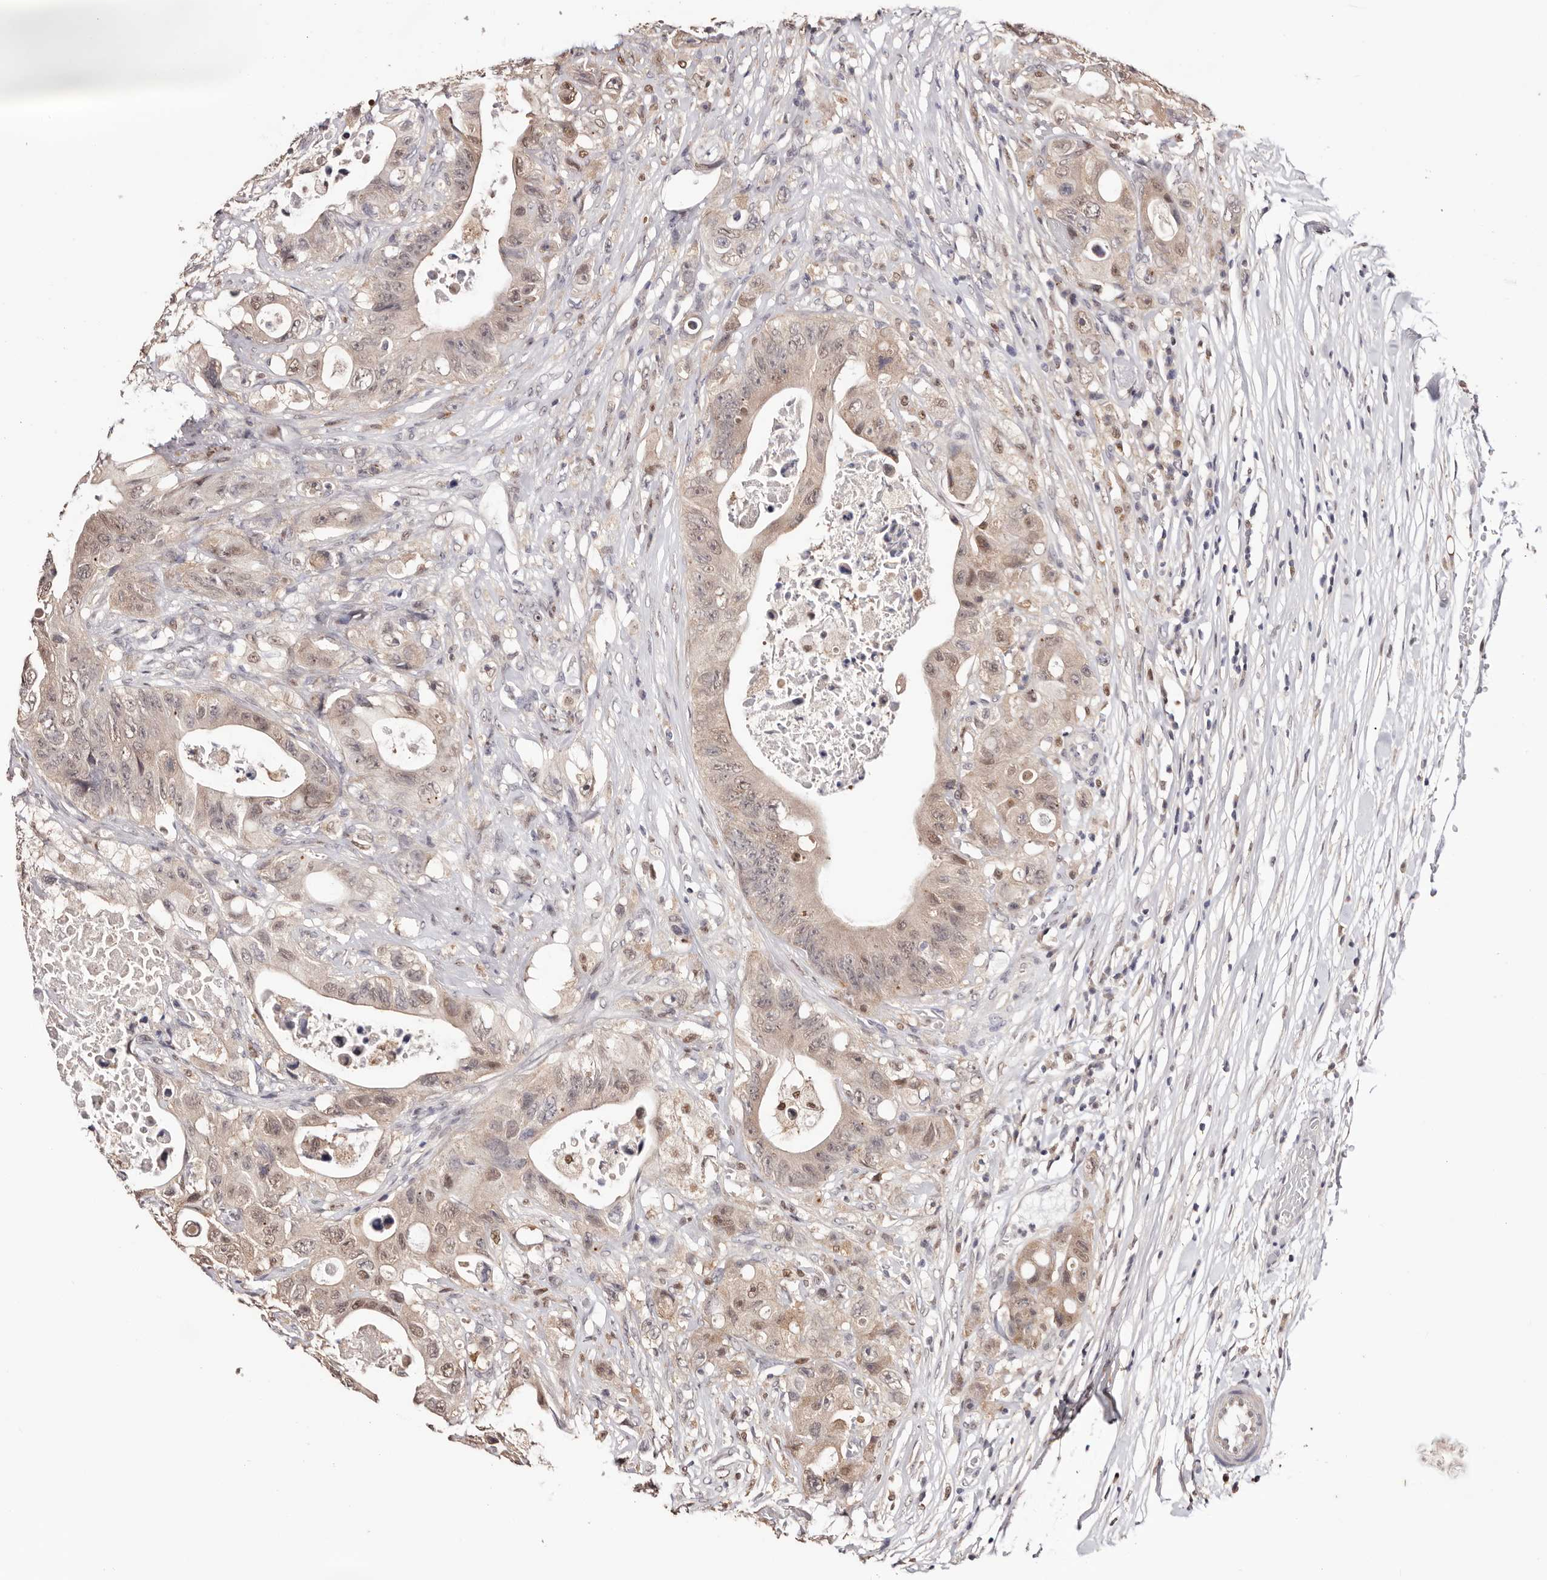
{"staining": {"intensity": "weak", "quantity": ">75%", "location": "cytoplasmic/membranous,nuclear"}, "tissue": "colorectal cancer", "cell_type": "Tumor cells", "image_type": "cancer", "snomed": [{"axis": "morphology", "description": "Adenocarcinoma, NOS"}, {"axis": "topography", "description": "Colon"}], "caption": "Human colorectal cancer stained with a protein marker demonstrates weak staining in tumor cells.", "gene": "TYW3", "patient": {"sex": "female", "age": 46}}